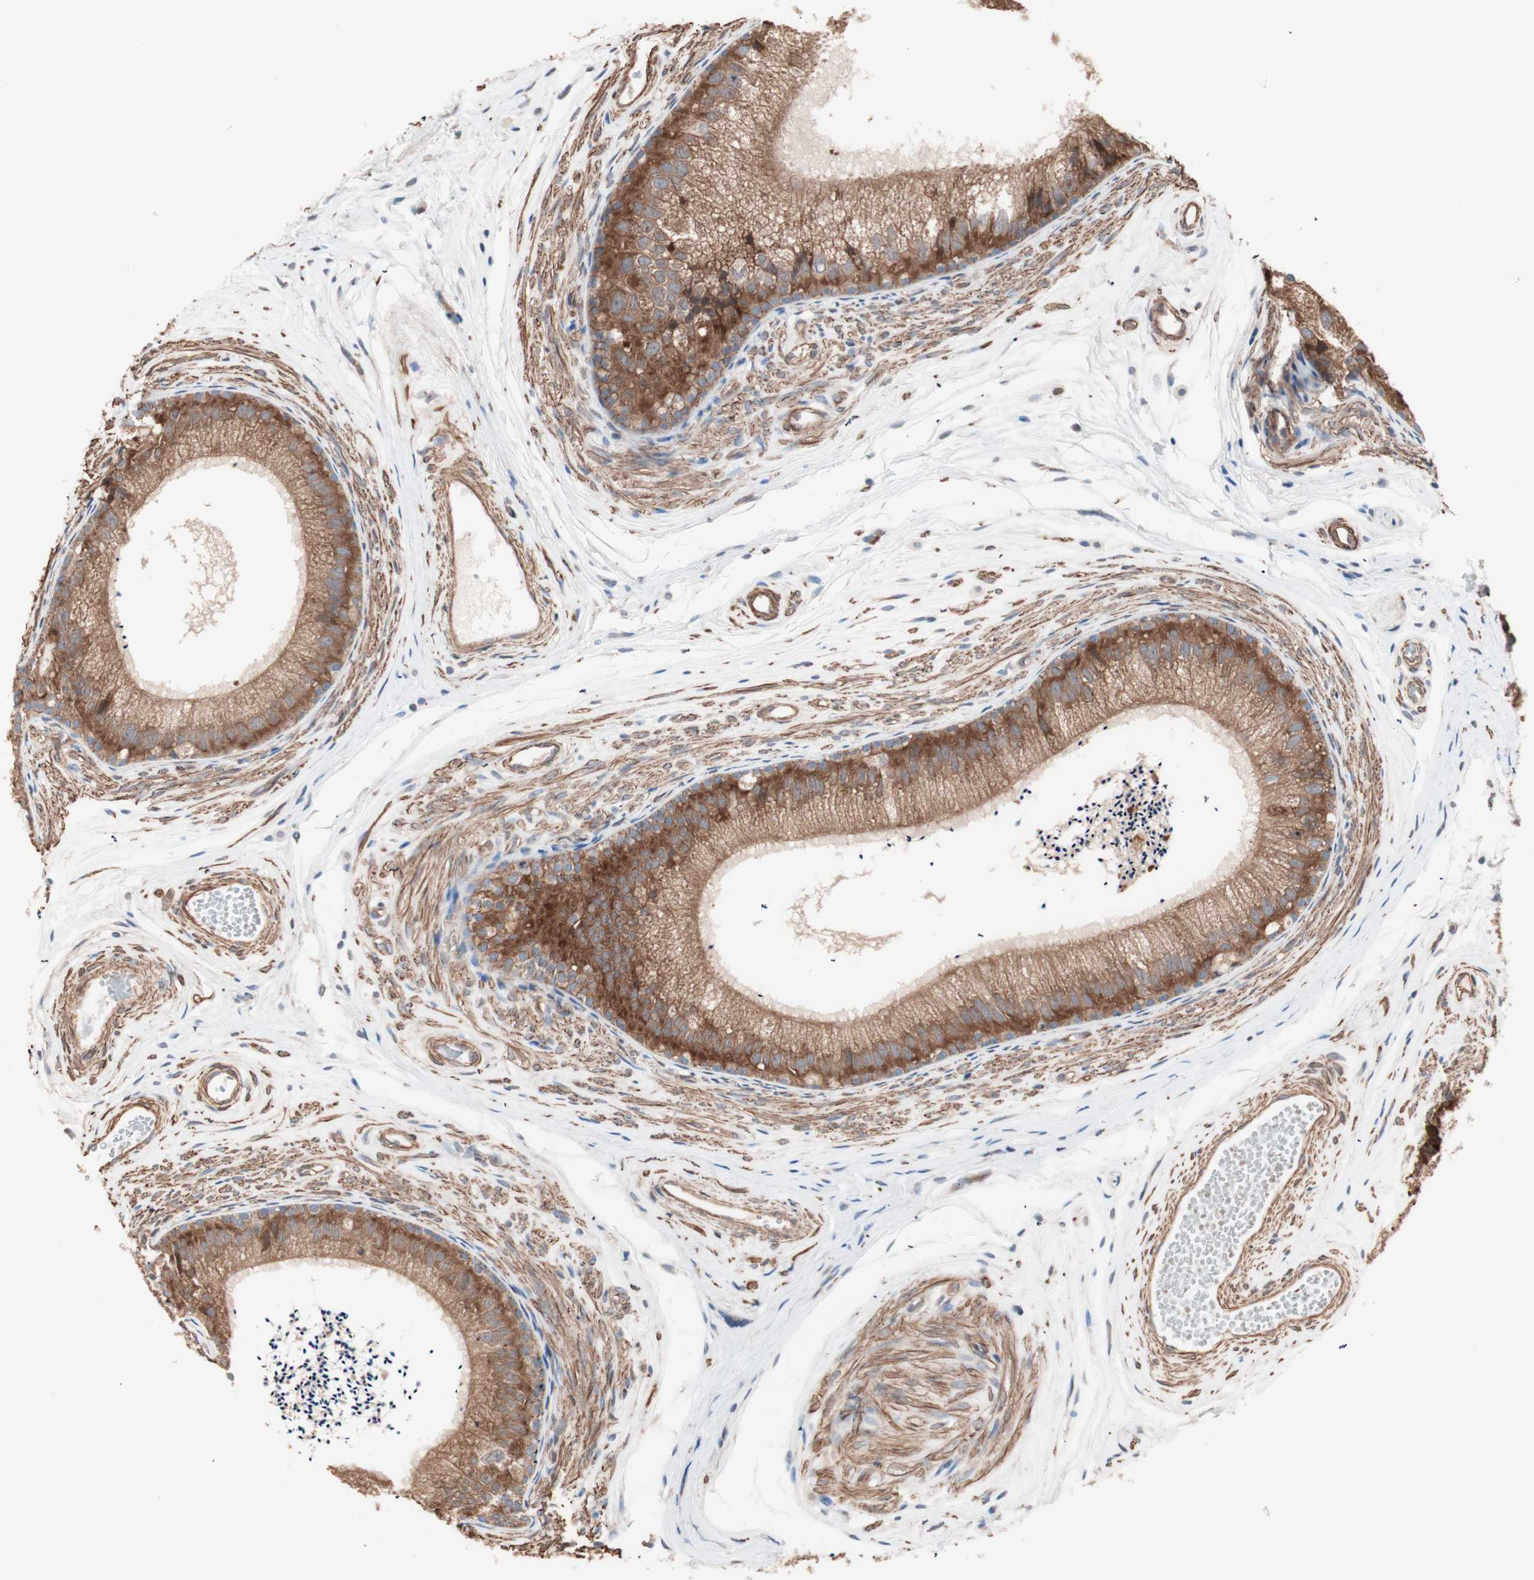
{"staining": {"intensity": "moderate", "quantity": ">75%", "location": "cytoplasmic/membranous"}, "tissue": "epididymis", "cell_type": "Glandular cells", "image_type": "normal", "snomed": [{"axis": "morphology", "description": "Normal tissue, NOS"}, {"axis": "topography", "description": "Epididymis"}], "caption": "Epididymis stained with immunohistochemistry (IHC) reveals moderate cytoplasmic/membranous expression in approximately >75% of glandular cells. The protein of interest is stained brown, and the nuclei are stained in blue (DAB IHC with brightfield microscopy, high magnification).", "gene": "ALG5", "patient": {"sex": "male", "age": 56}}